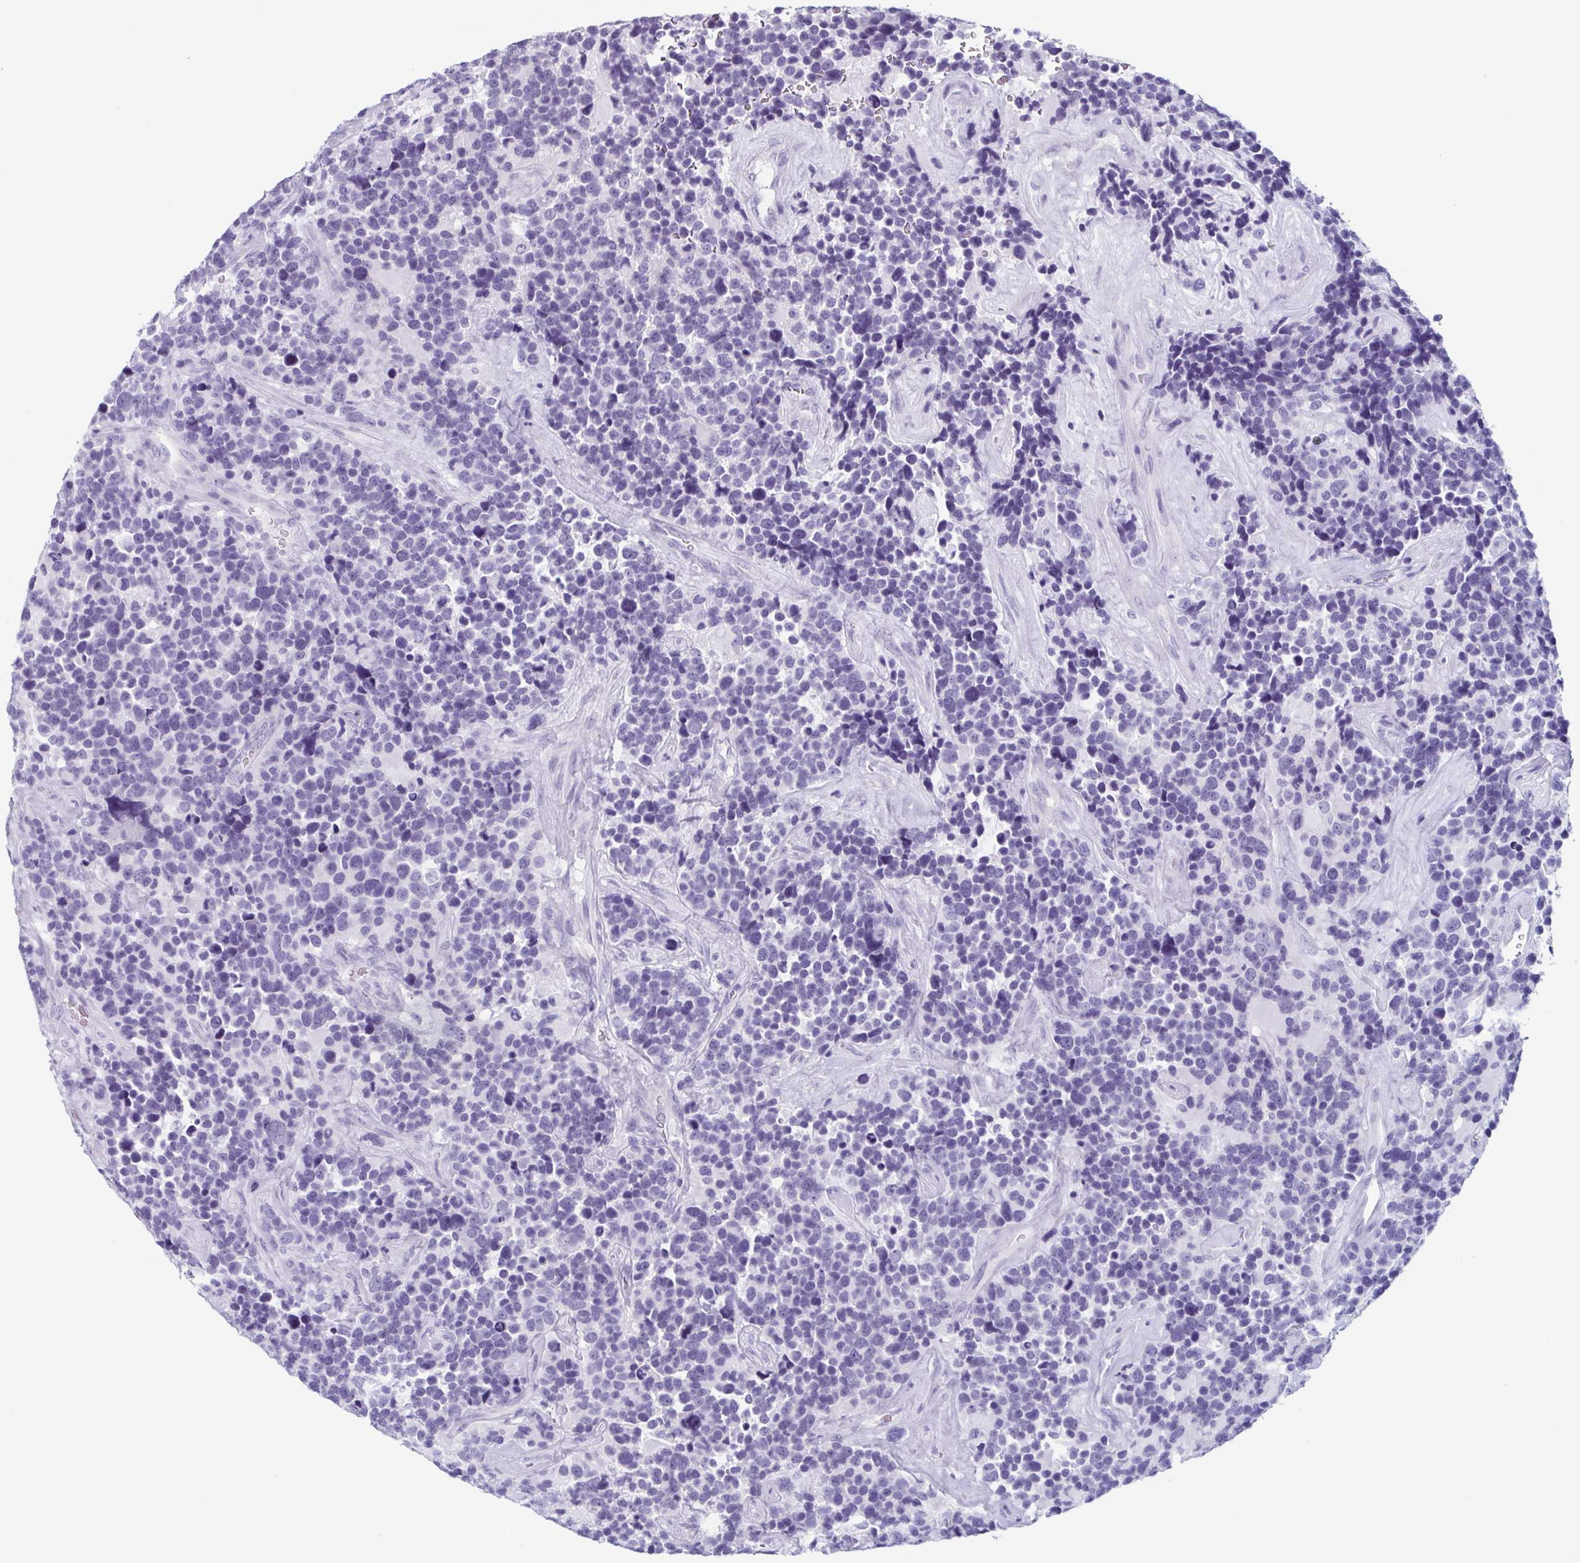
{"staining": {"intensity": "negative", "quantity": "none", "location": "none"}, "tissue": "glioma", "cell_type": "Tumor cells", "image_type": "cancer", "snomed": [{"axis": "morphology", "description": "Glioma, malignant, High grade"}, {"axis": "topography", "description": "Brain"}], "caption": "The IHC micrograph has no significant staining in tumor cells of glioma tissue.", "gene": "ENKUR", "patient": {"sex": "male", "age": 33}}